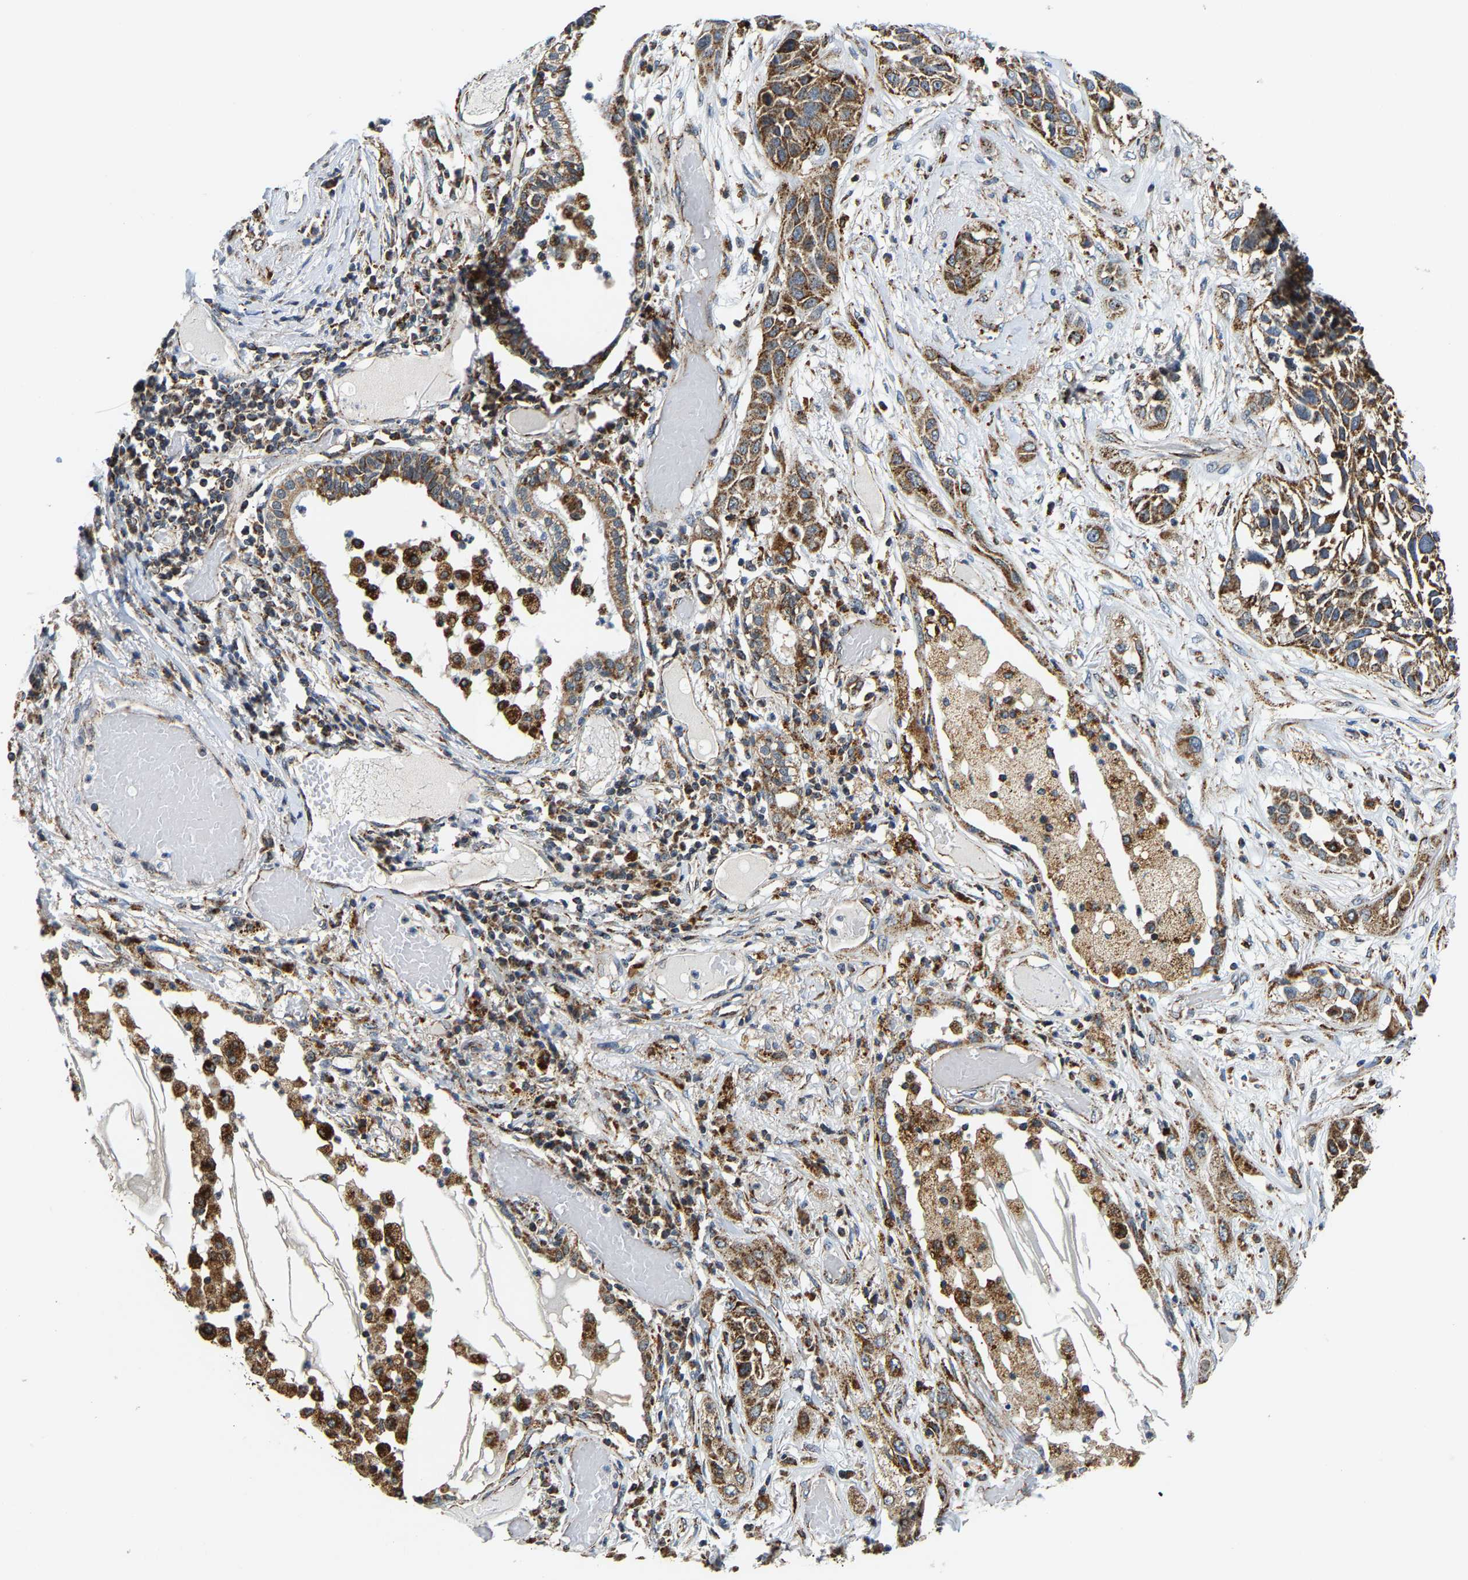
{"staining": {"intensity": "moderate", "quantity": ">75%", "location": "cytoplasmic/membranous"}, "tissue": "lung cancer", "cell_type": "Tumor cells", "image_type": "cancer", "snomed": [{"axis": "morphology", "description": "Squamous cell carcinoma, NOS"}, {"axis": "topography", "description": "Lung"}], "caption": "Protein staining demonstrates moderate cytoplasmic/membranous expression in about >75% of tumor cells in squamous cell carcinoma (lung).", "gene": "GIMAP7", "patient": {"sex": "male", "age": 71}}